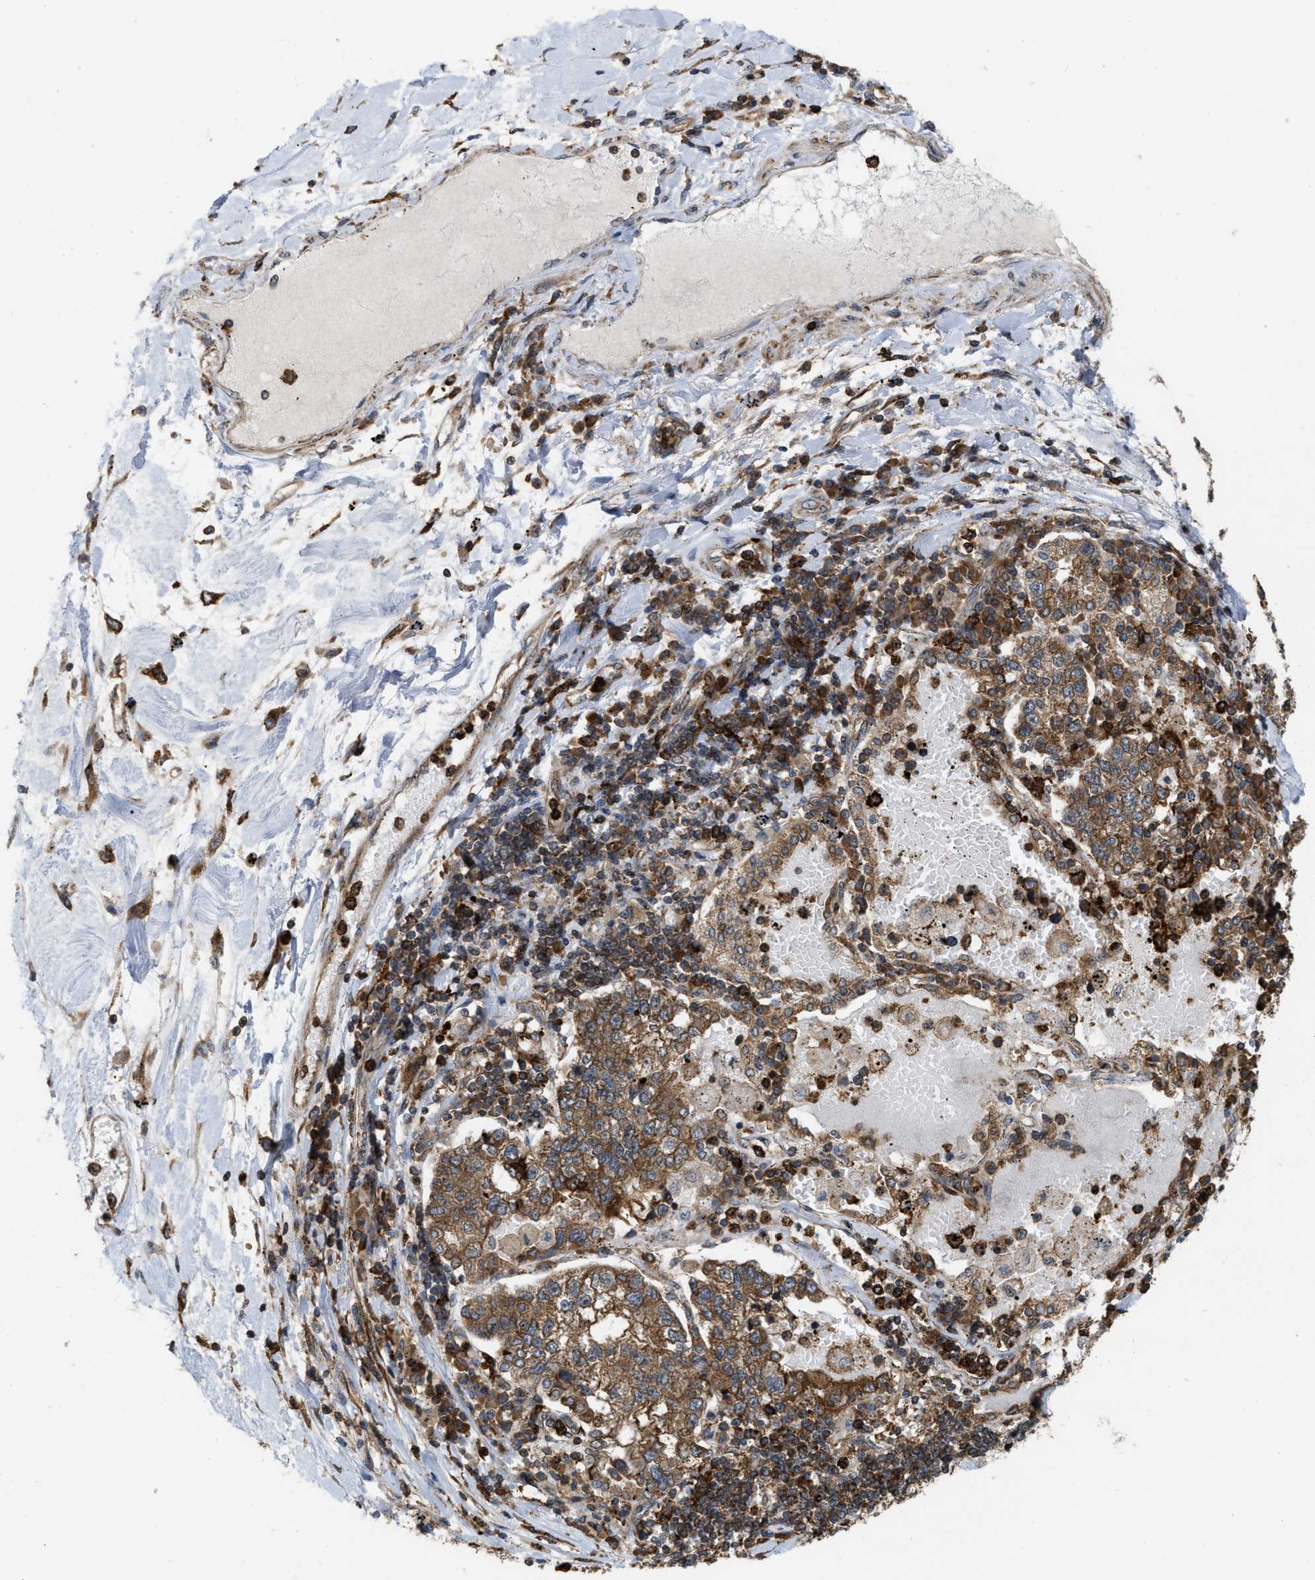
{"staining": {"intensity": "moderate", "quantity": ">75%", "location": "cytoplasmic/membranous"}, "tissue": "lung cancer", "cell_type": "Tumor cells", "image_type": "cancer", "snomed": [{"axis": "morphology", "description": "Adenocarcinoma, NOS"}, {"axis": "topography", "description": "Lung"}], "caption": "High-magnification brightfield microscopy of lung adenocarcinoma stained with DAB (3,3'-diaminobenzidine) (brown) and counterstained with hematoxylin (blue). tumor cells exhibit moderate cytoplasmic/membranous positivity is present in about>75% of cells.", "gene": "IQCE", "patient": {"sex": "male", "age": 49}}